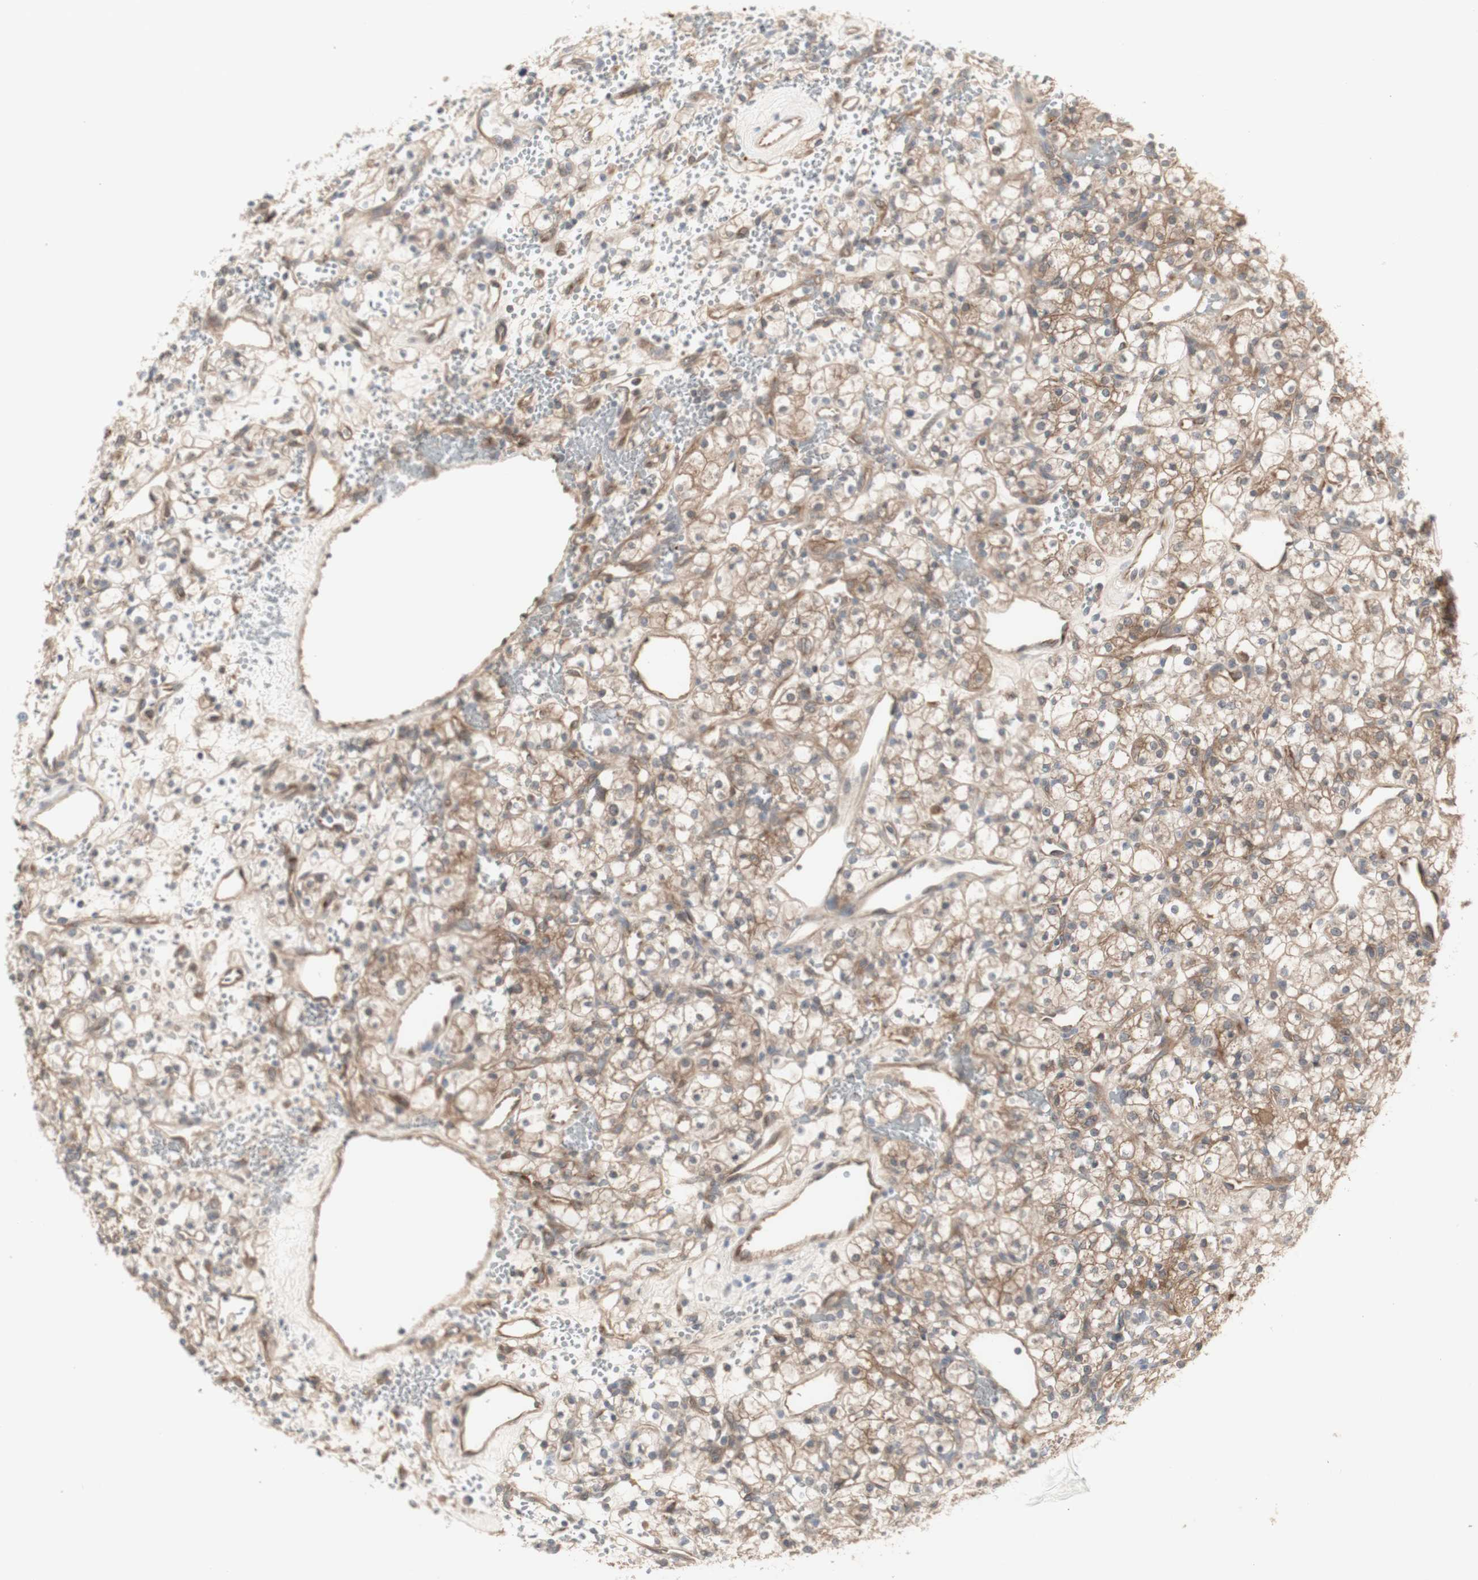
{"staining": {"intensity": "moderate", "quantity": ">75%", "location": "cytoplasmic/membranous"}, "tissue": "renal cancer", "cell_type": "Tumor cells", "image_type": "cancer", "snomed": [{"axis": "morphology", "description": "Adenocarcinoma, NOS"}, {"axis": "topography", "description": "Kidney"}], "caption": "IHC of renal cancer (adenocarcinoma) reveals medium levels of moderate cytoplasmic/membranous positivity in about >75% of tumor cells.", "gene": "CHURC1-FNTB", "patient": {"sex": "female", "age": 60}}